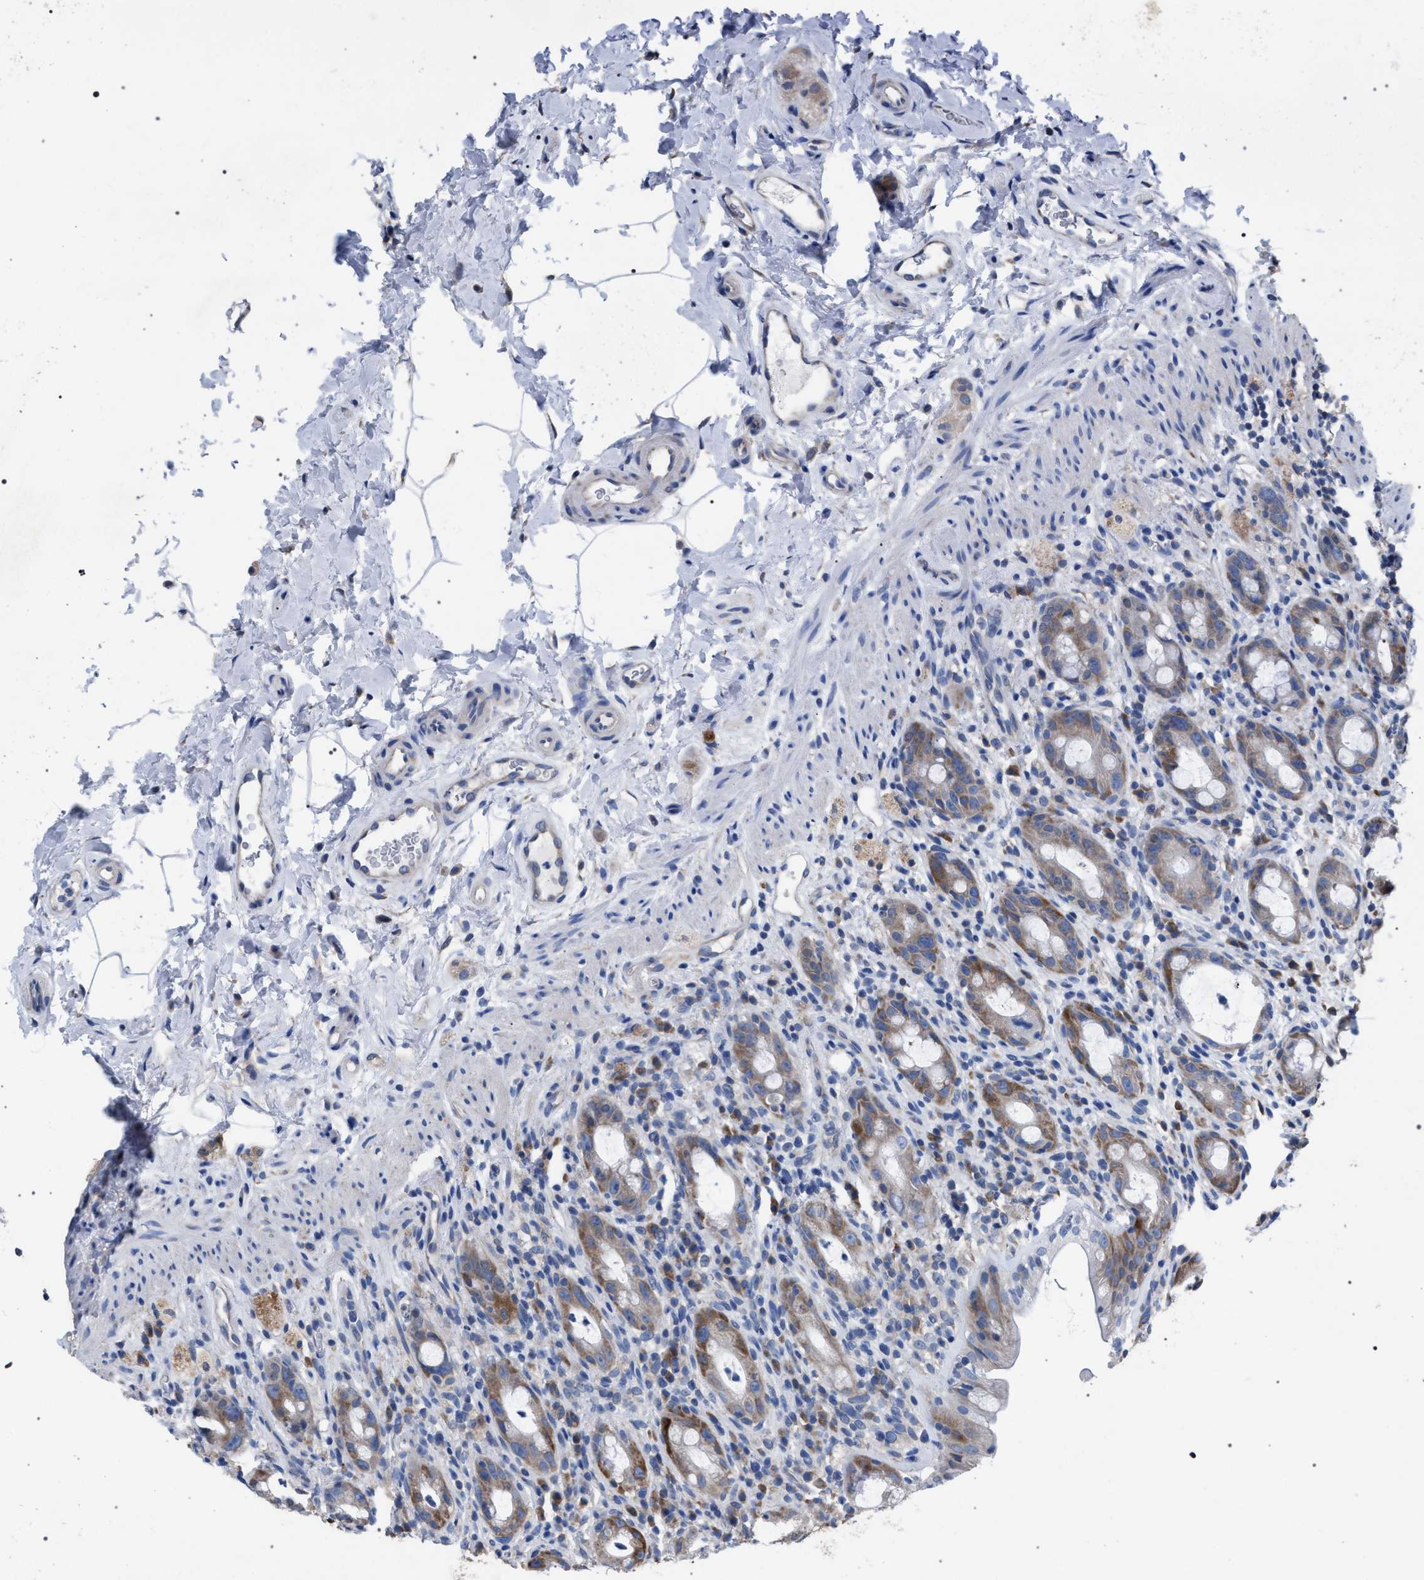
{"staining": {"intensity": "moderate", "quantity": "25%-75%", "location": "cytoplasmic/membranous"}, "tissue": "rectum", "cell_type": "Glandular cells", "image_type": "normal", "snomed": [{"axis": "morphology", "description": "Normal tissue, NOS"}, {"axis": "topography", "description": "Rectum"}], "caption": "IHC micrograph of benign human rectum stained for a protein (brown), which shows medium levels of moderate cytoplasmic/membranous positivity in approximately 25%-75% of glandular cells.", "gene": "CRYZ", "patient": {"sex": "male", "age": 44}}